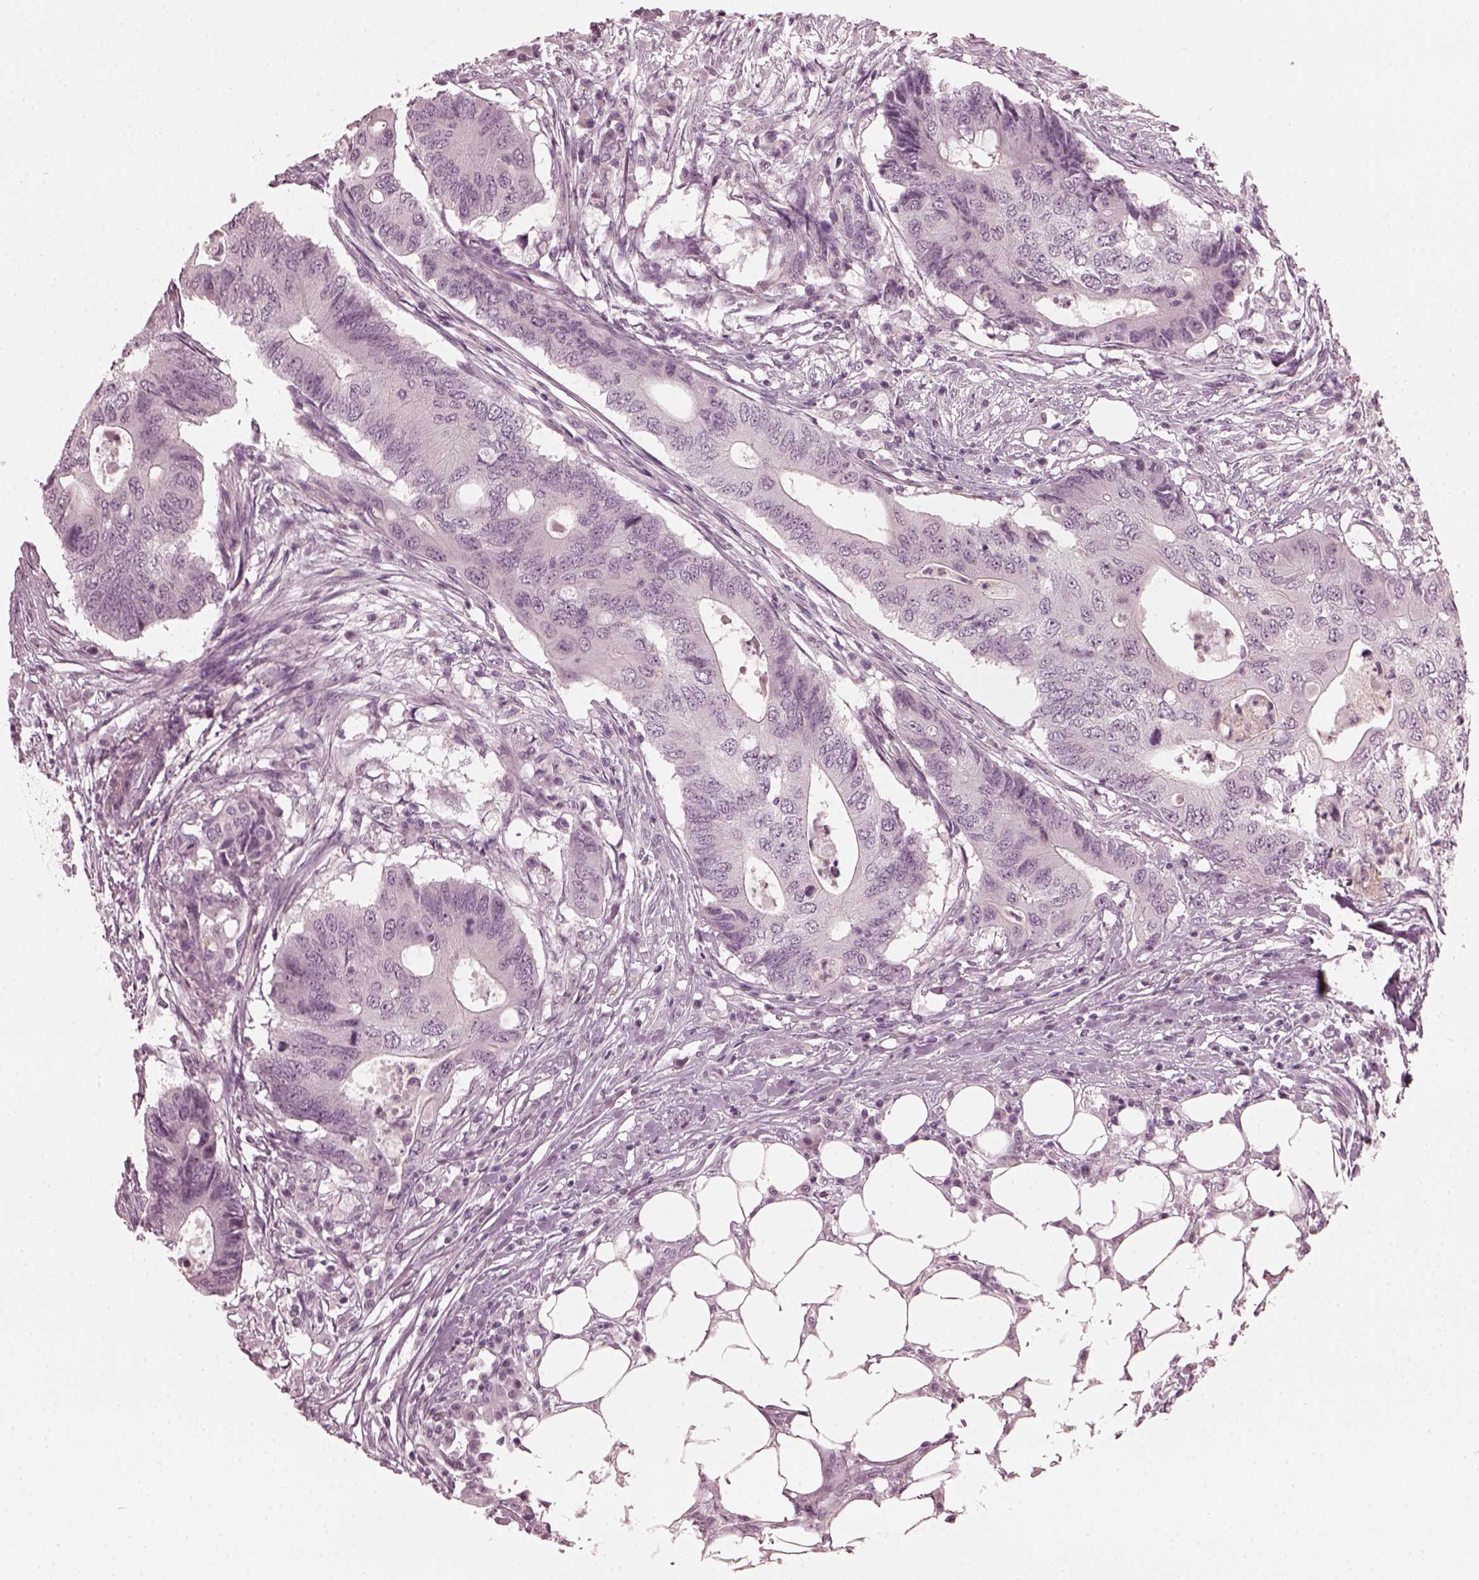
{"staining": {"intensity": "negative", "quantity": "none", "location": "none"}, "tissue": "colorectal cancer", "cell_type": "Tumor cells", "image_type": "cancer", "snomed": [{"axis": "morphology", "description": "Adenocarcinoma, NOS"}, {"axis": "topography", "description": "Colon"}], "caption": "The histopathology image exhibits no staining of tumor cells in adenocarcinoma (colorectal).", "gene": "CCDC170", "patient": {"sex": "male", "age": 71}}